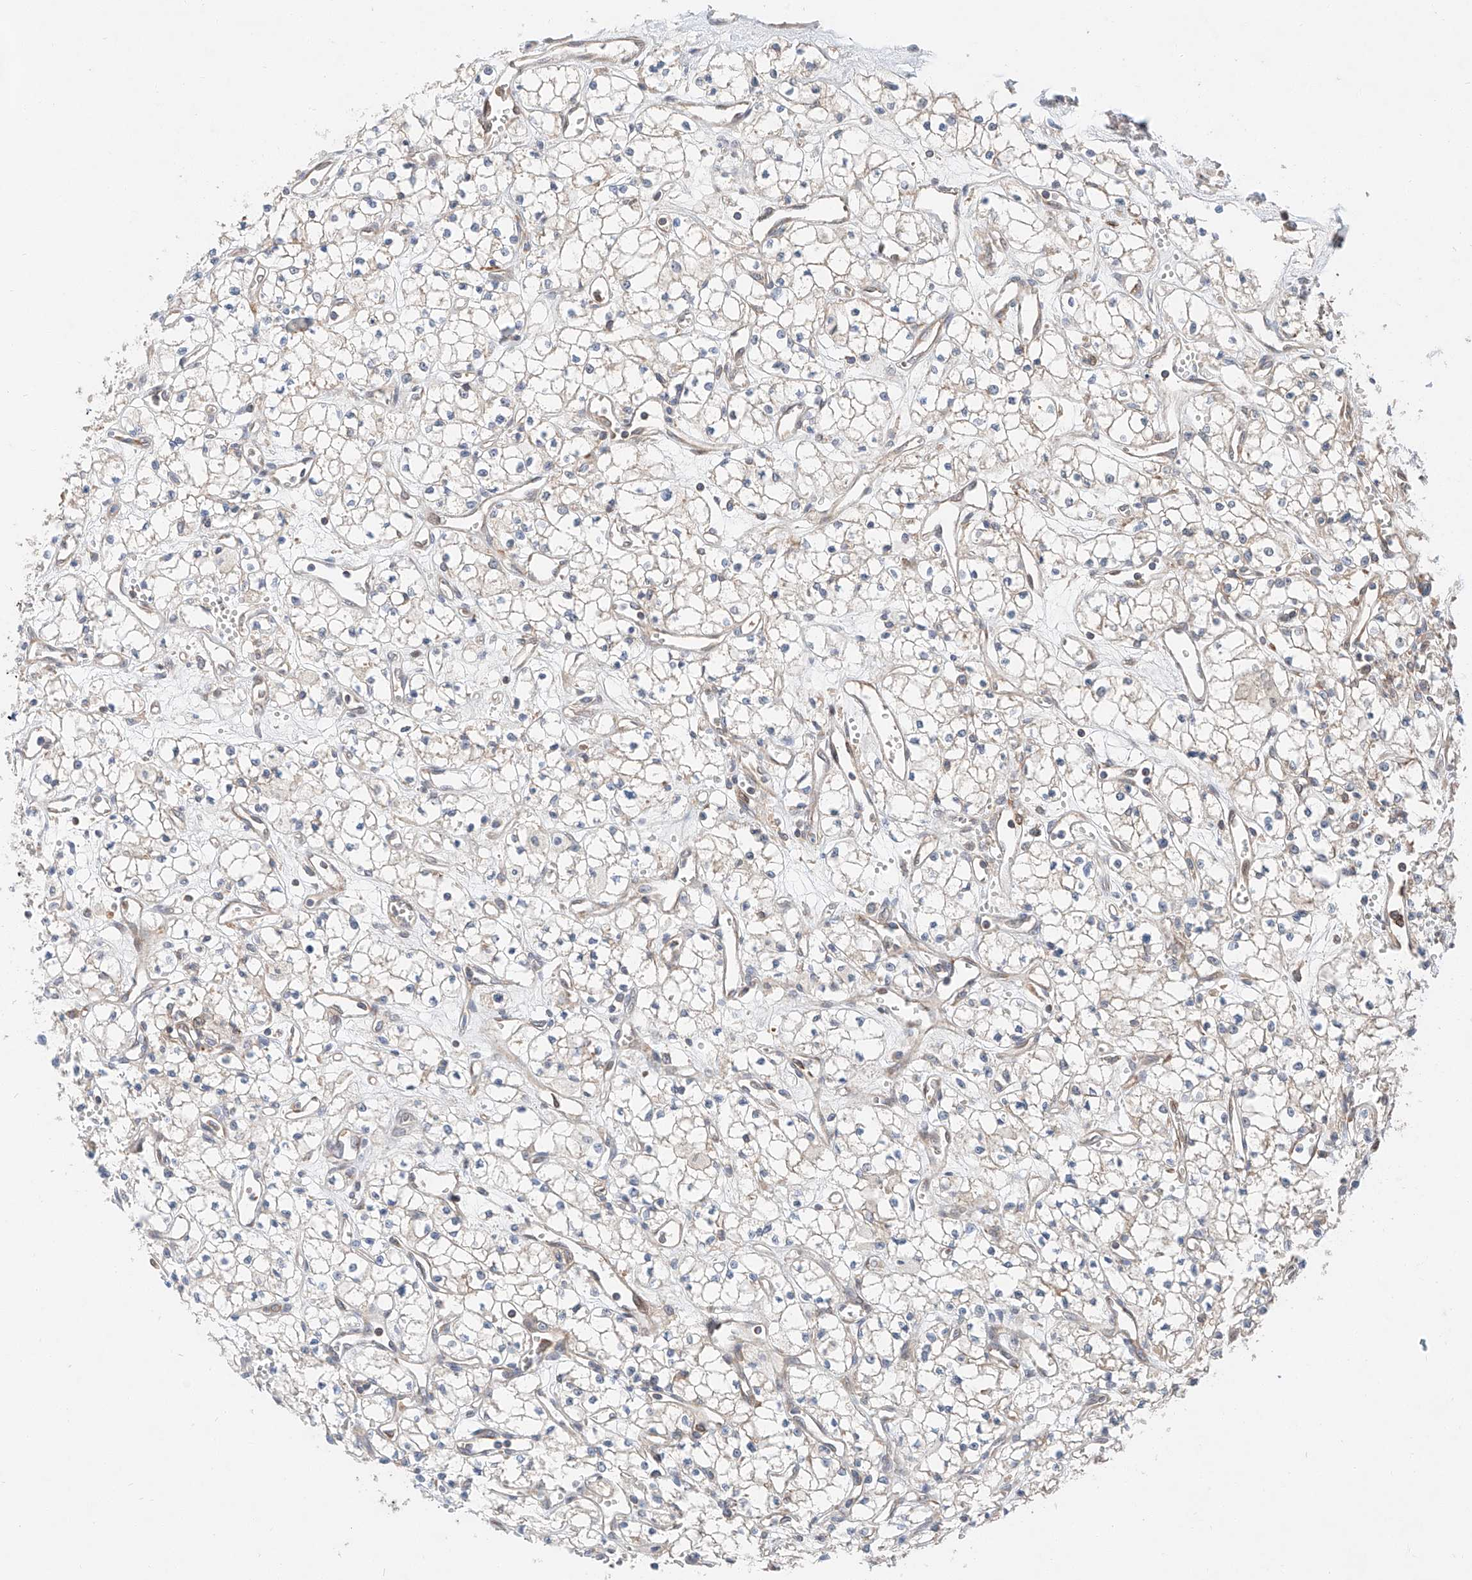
{"staining": {"intensity": "negative", "quantity": "none", "location": "none"}, "tissue": "renal cancer", "cell_type": "Tumor cells", "image_type": "cancer", "snomed": [{"axis": "morphology", "description": "Adenocarcinoma, NOS"}, {"axis": "topography", "description": "Kidney"}], "caption": "High power microscopy image of an immunohistochemistry (IHC) histopathology image of renal cancer, revealing no significant staining in tumor cells. (DAB (3,3'-diaminobenzidine) IHC, high magnification).", "gene": "RUSC1", "patient": {"sex": "male", "age": 59}}